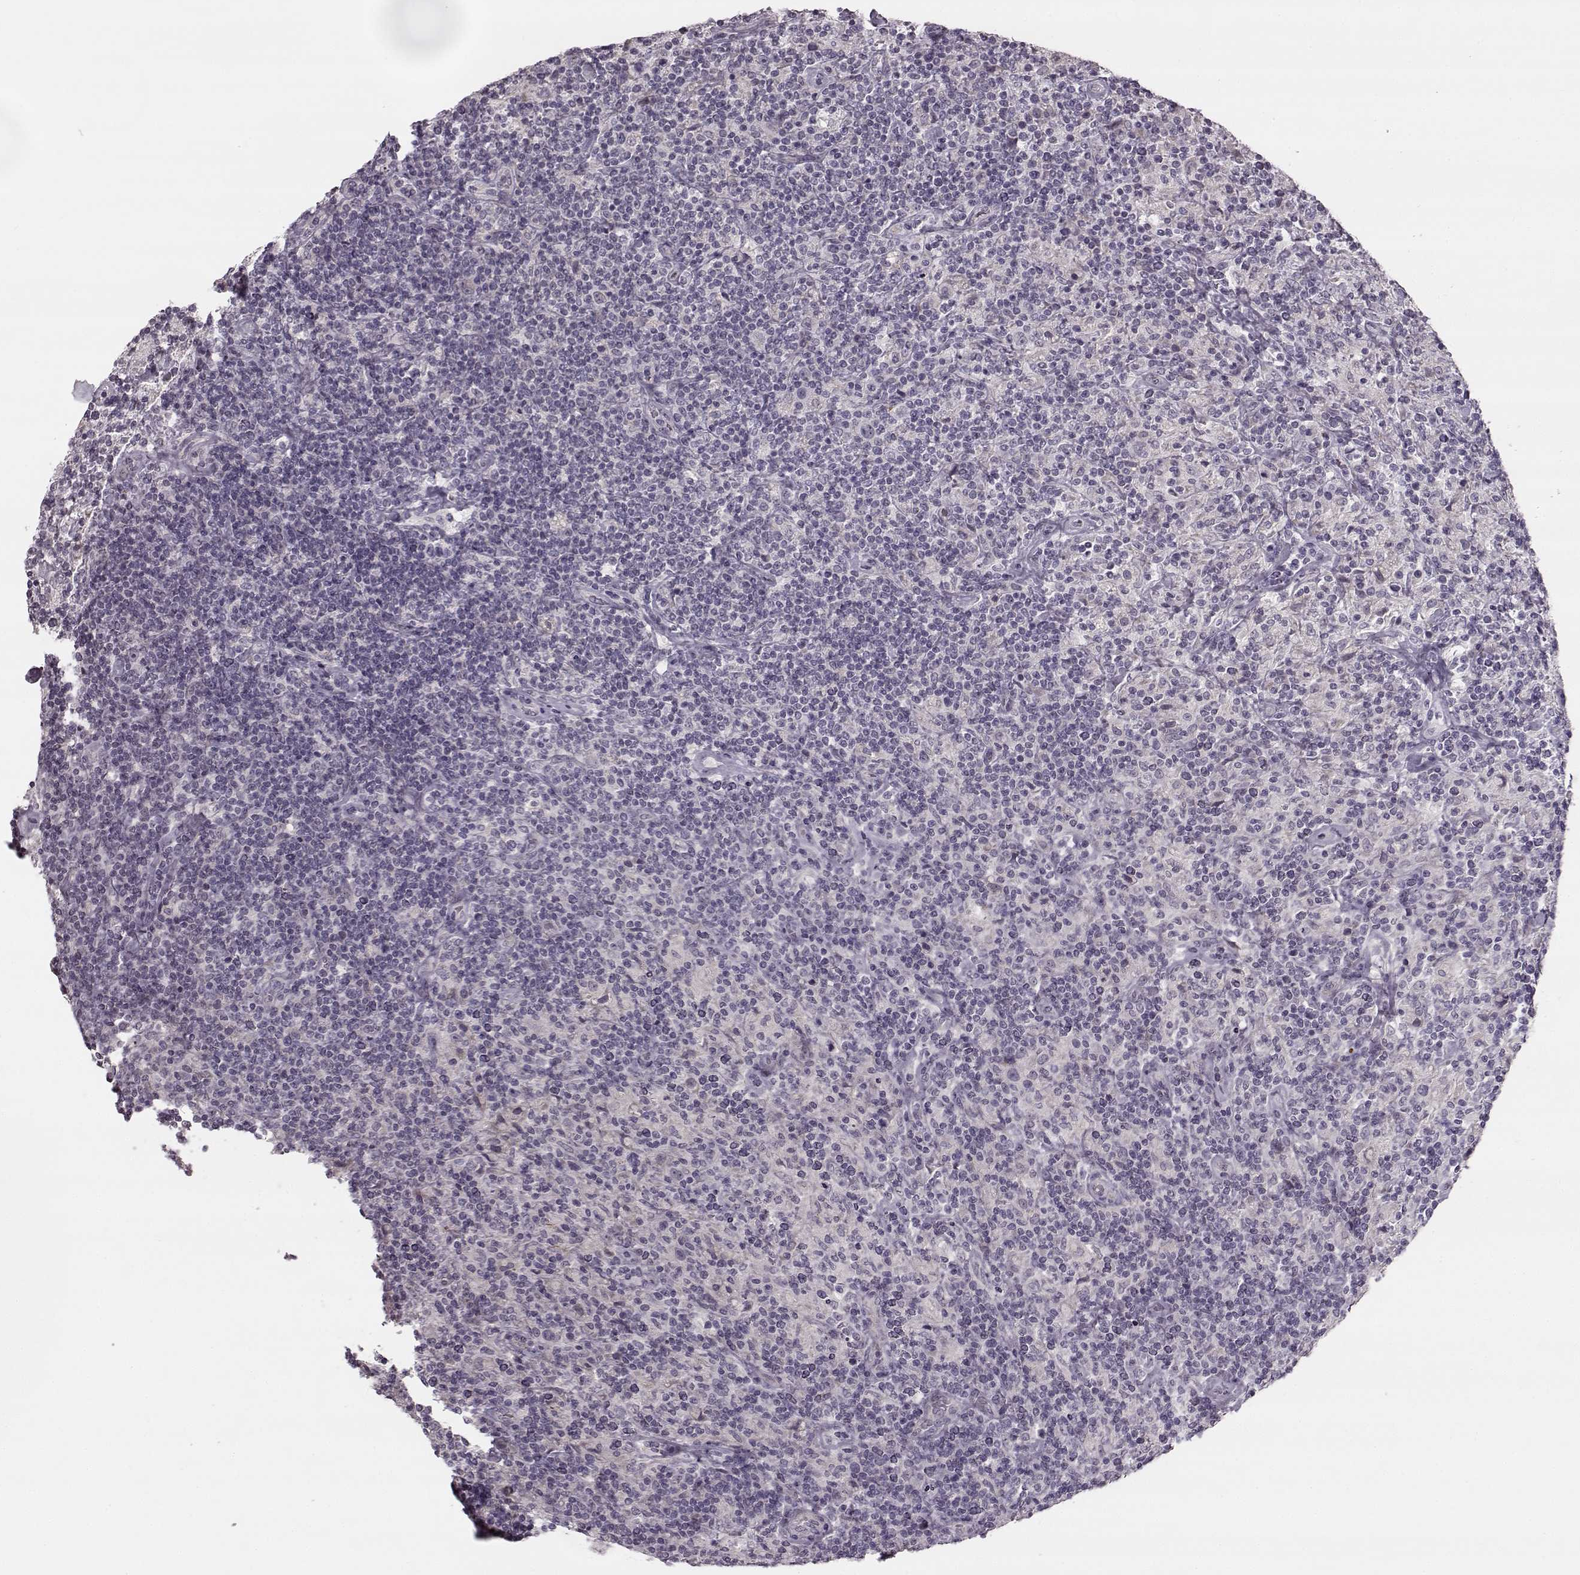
{"staining": {"intensity": "negative", "quantity": "none", "location": "none"}, "tissue": "lymphoma", "cell_type": "Tumor cells", "image_type": "cancer", "snomed": [{"axis": "morphology", "description": "Hodgkin's disease, NOS"}, {"axis": "topography", "description": "Lymph node"}], "caption": "The photomicrograph displays no staining of tumor cells in lymphoma. (DAB immunohistochemistry with hematoxylin counter stain).", "gene": "MAP6D1", "patient": {"sex": "male", "age": 70}}